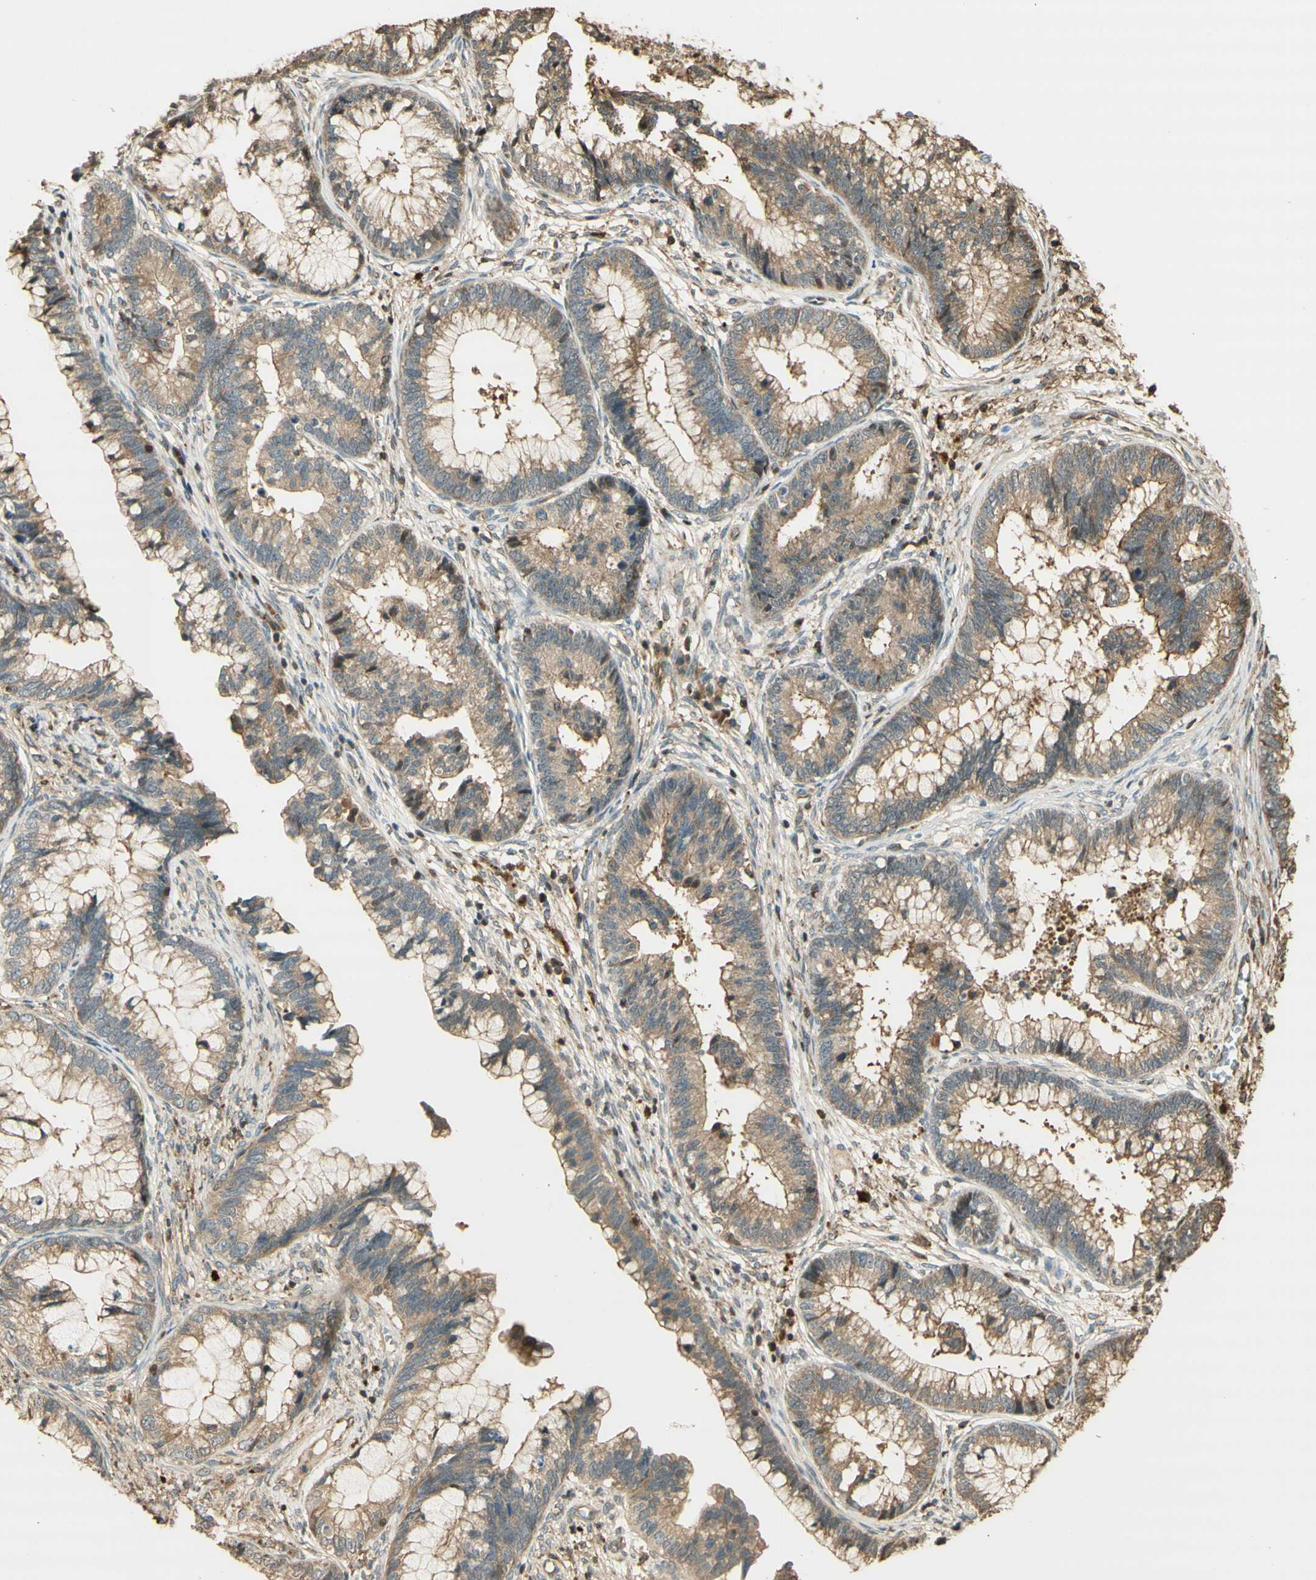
{"staining": {"intensity": "weak", "quantity": ">75%", "location": "cytoplasmic/membranous"}, "tissue": "cervical cancer", "cell_type": "Tumor cells", "image_type": "cancer", "snomed": [{"axis": "morphology", "description": "Adenocarcinoma, NOS"}, {"axis": "topography", "description": "Cervix"}], "caption": "Immunohistochemical staining of human adenocarcinoma (cervical) shows low levels of weak cytoplasmic/membranous protein staining in about >75% of tumor cells.", "gene": "AGER", "patient": {"sex": "female", "age": 44}}